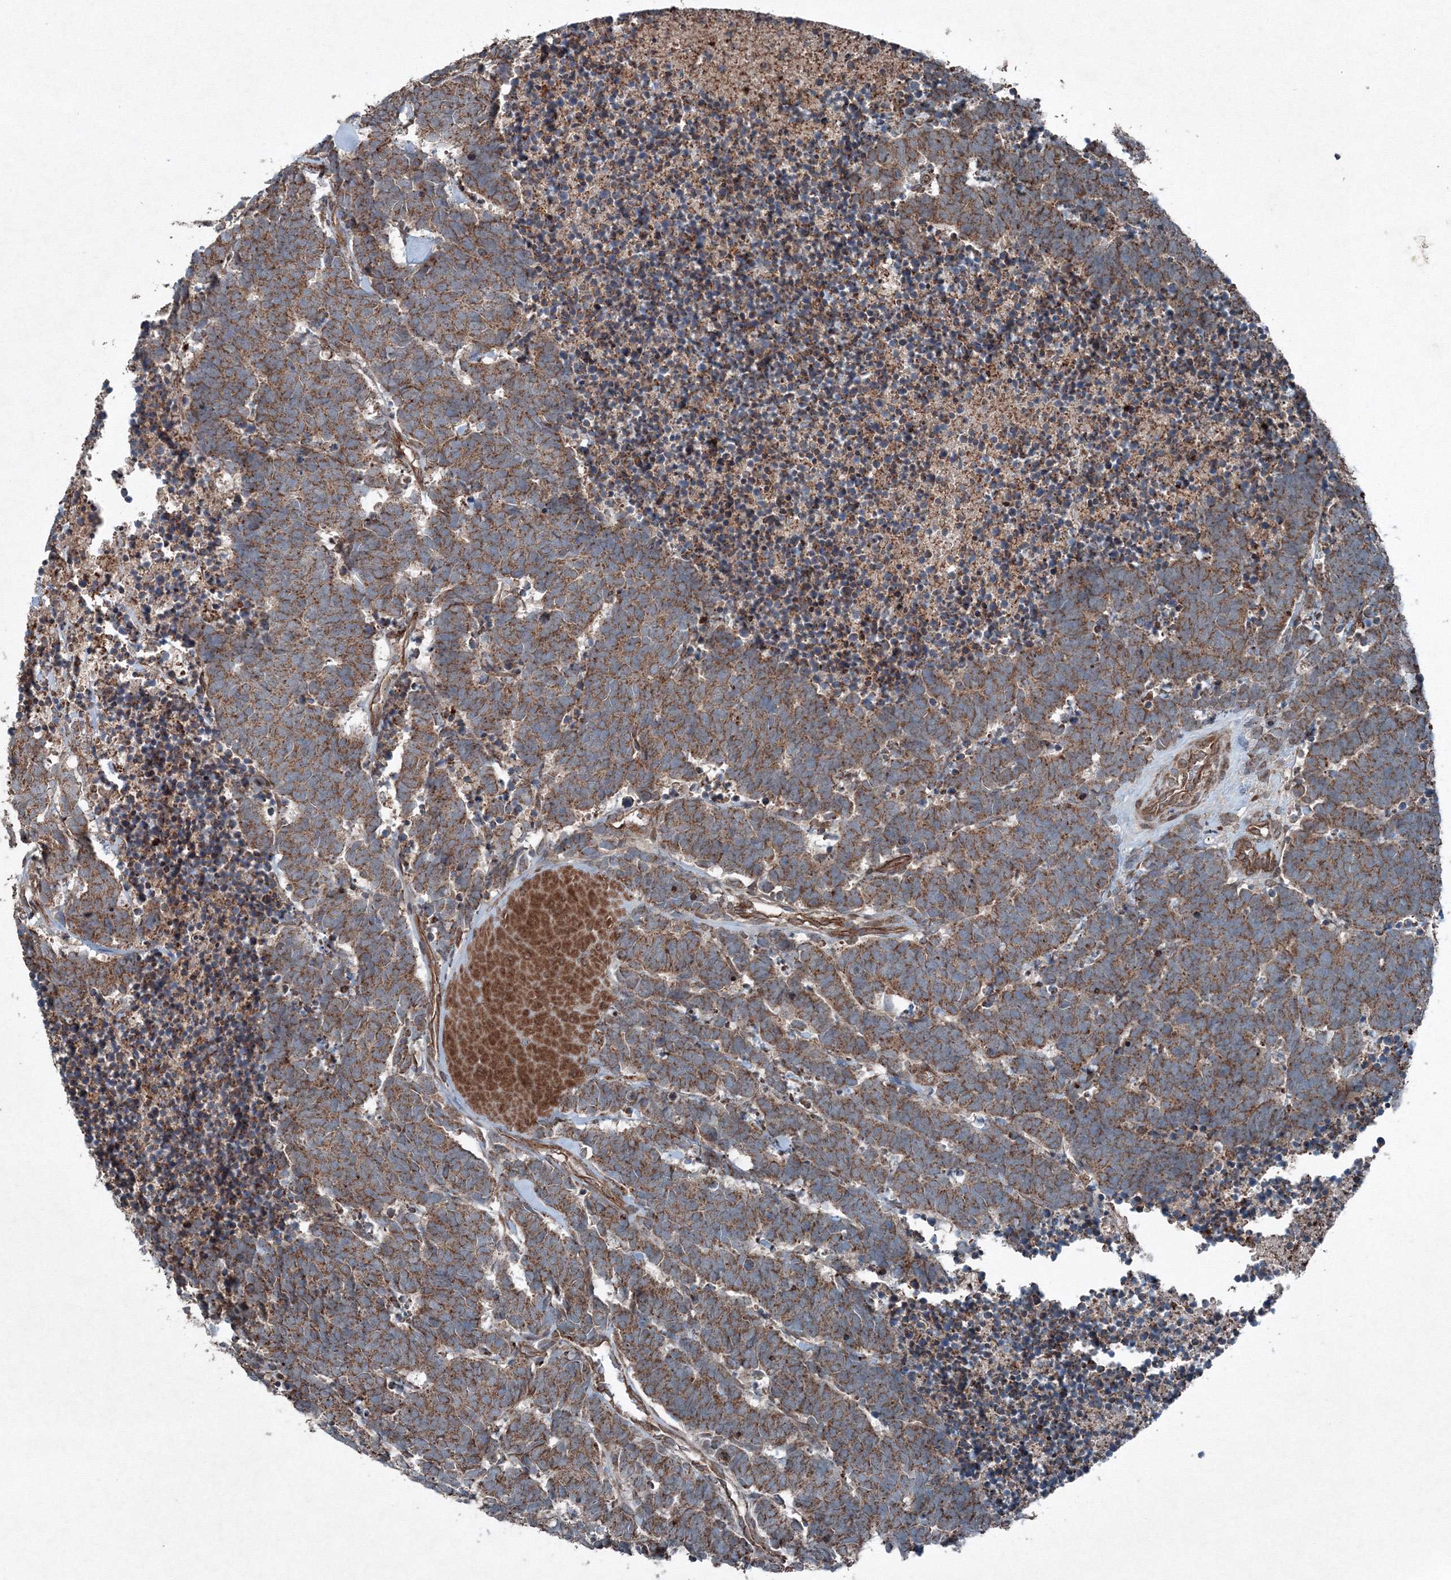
{"staining": {"intensity": "moderate", "quantity": ">75%", "location": "cytoplasmic/membranous"}, "tissue": "carcinoid", "cell_type": "Tumor cells", "image_type": "cancer", "snomed": [{"axis": "morphology", "description": "Carcinoma, NOS"}, {"axis": "morphology", "description": "Carcinoid, malignant, NOS"}, {"axis": "topography", "description": "Urinary bladder"}], "caption": "Protein analysis of malignant carcinoid tissue exhibits moderate cytoplasmic/membranous expression in approximately >75% of tumor cells.", "gene": "COPS7B", "patient": {"sex": "male", "age": 57}}